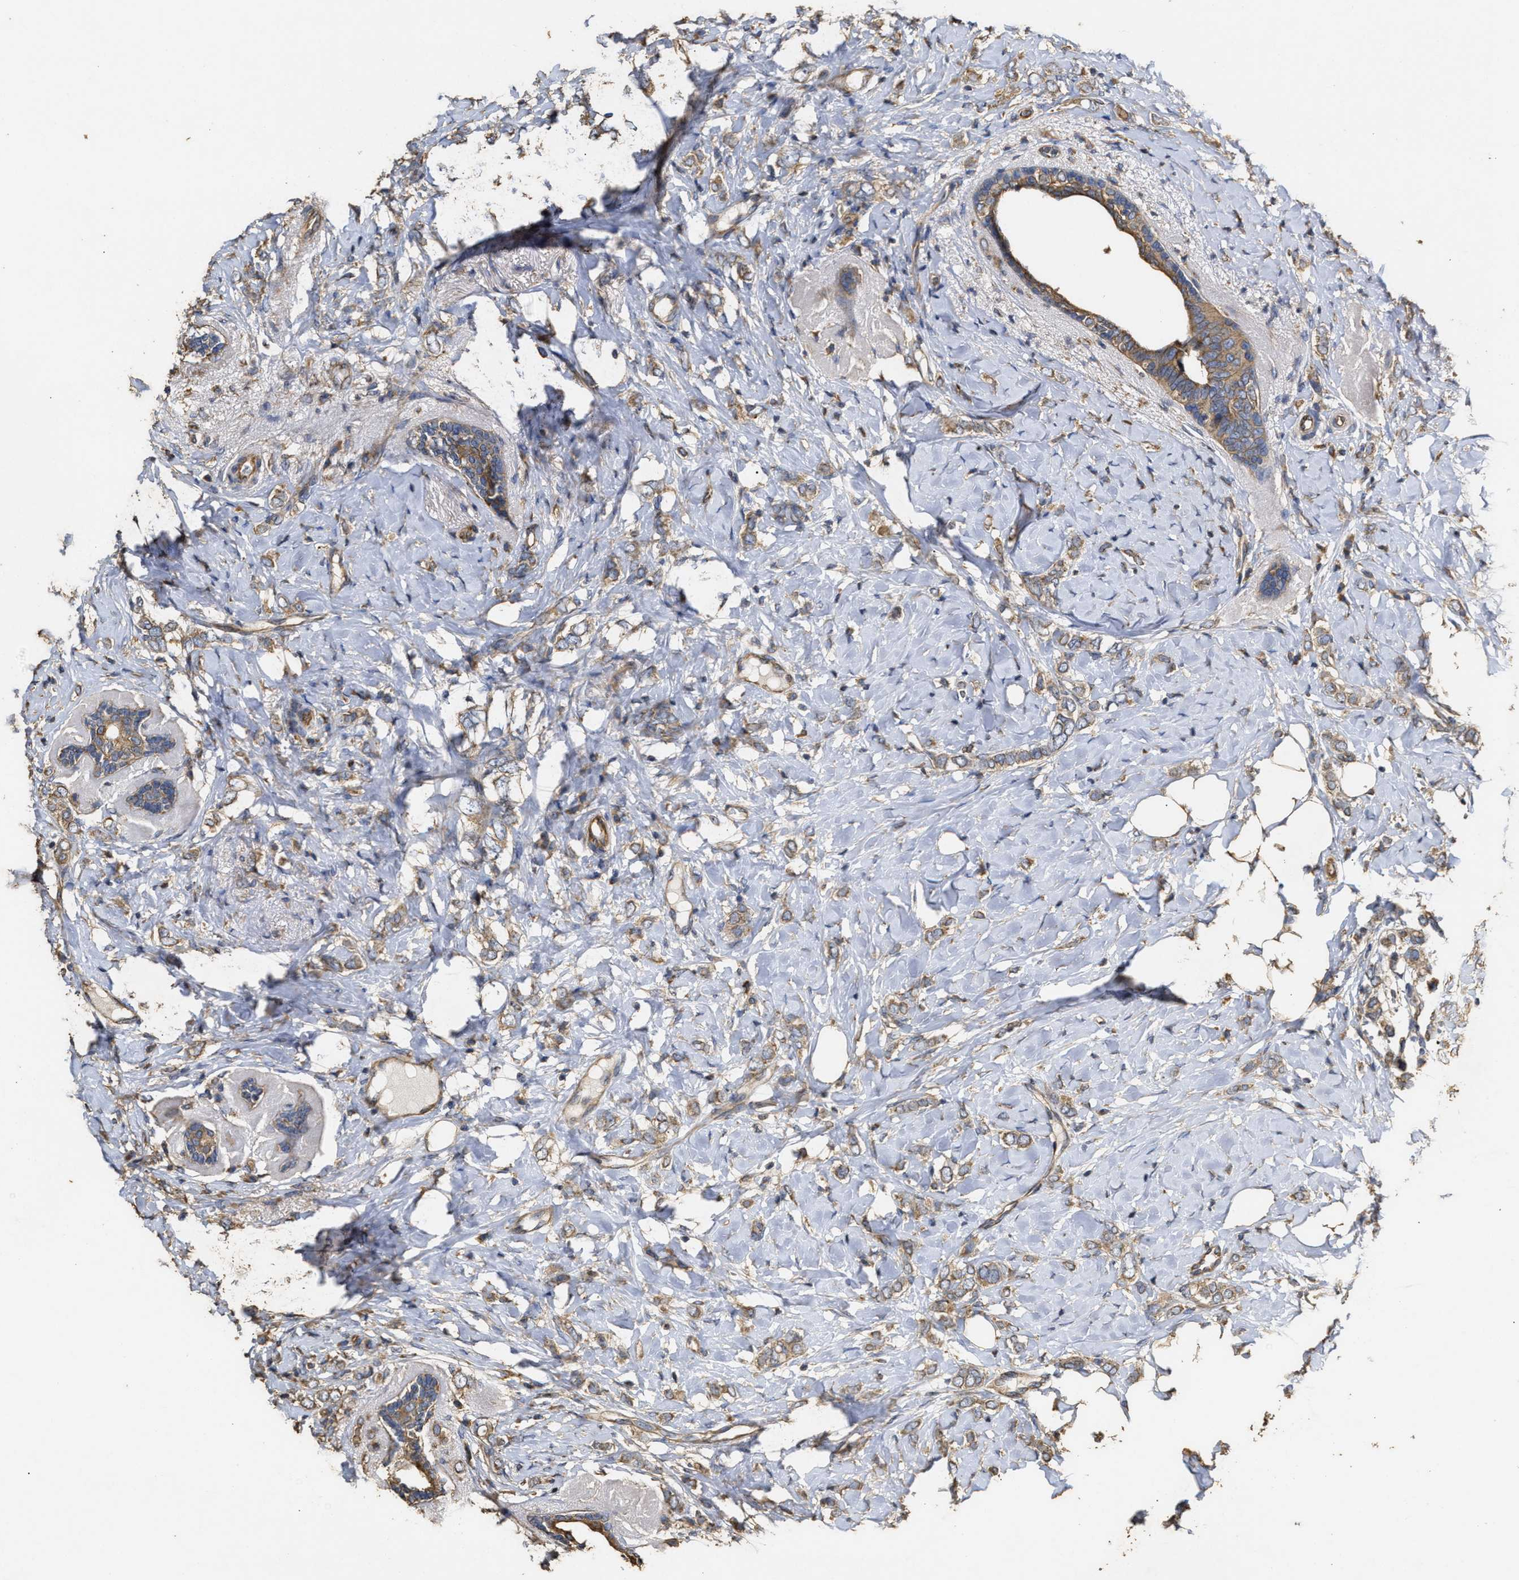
{"staining": {"intensity": "moderate", "quantity": ">75%", "location": "cytoplasmic/membranous"}, "tissue": "breast cancer", "cell_type": "Tumor cells", "image_type": "cancer", "snomed": [{"axis": "morphology", "description": "Normal tissue, NOS"}, {"axis": "morphology", "description": "Lobular carcinoma"}, {"axis": "topography", "description": "Breast"}], "caption": "This image exhibits immunohistochemistry (IHC) staining of breast cancer (lobular carcinoma), with medium moderate cytoplasmic/membranous positivity in approximately >75% of tumor cells.", "gene": "NAV1", "patient": {"sex": "female", "age": 47}}